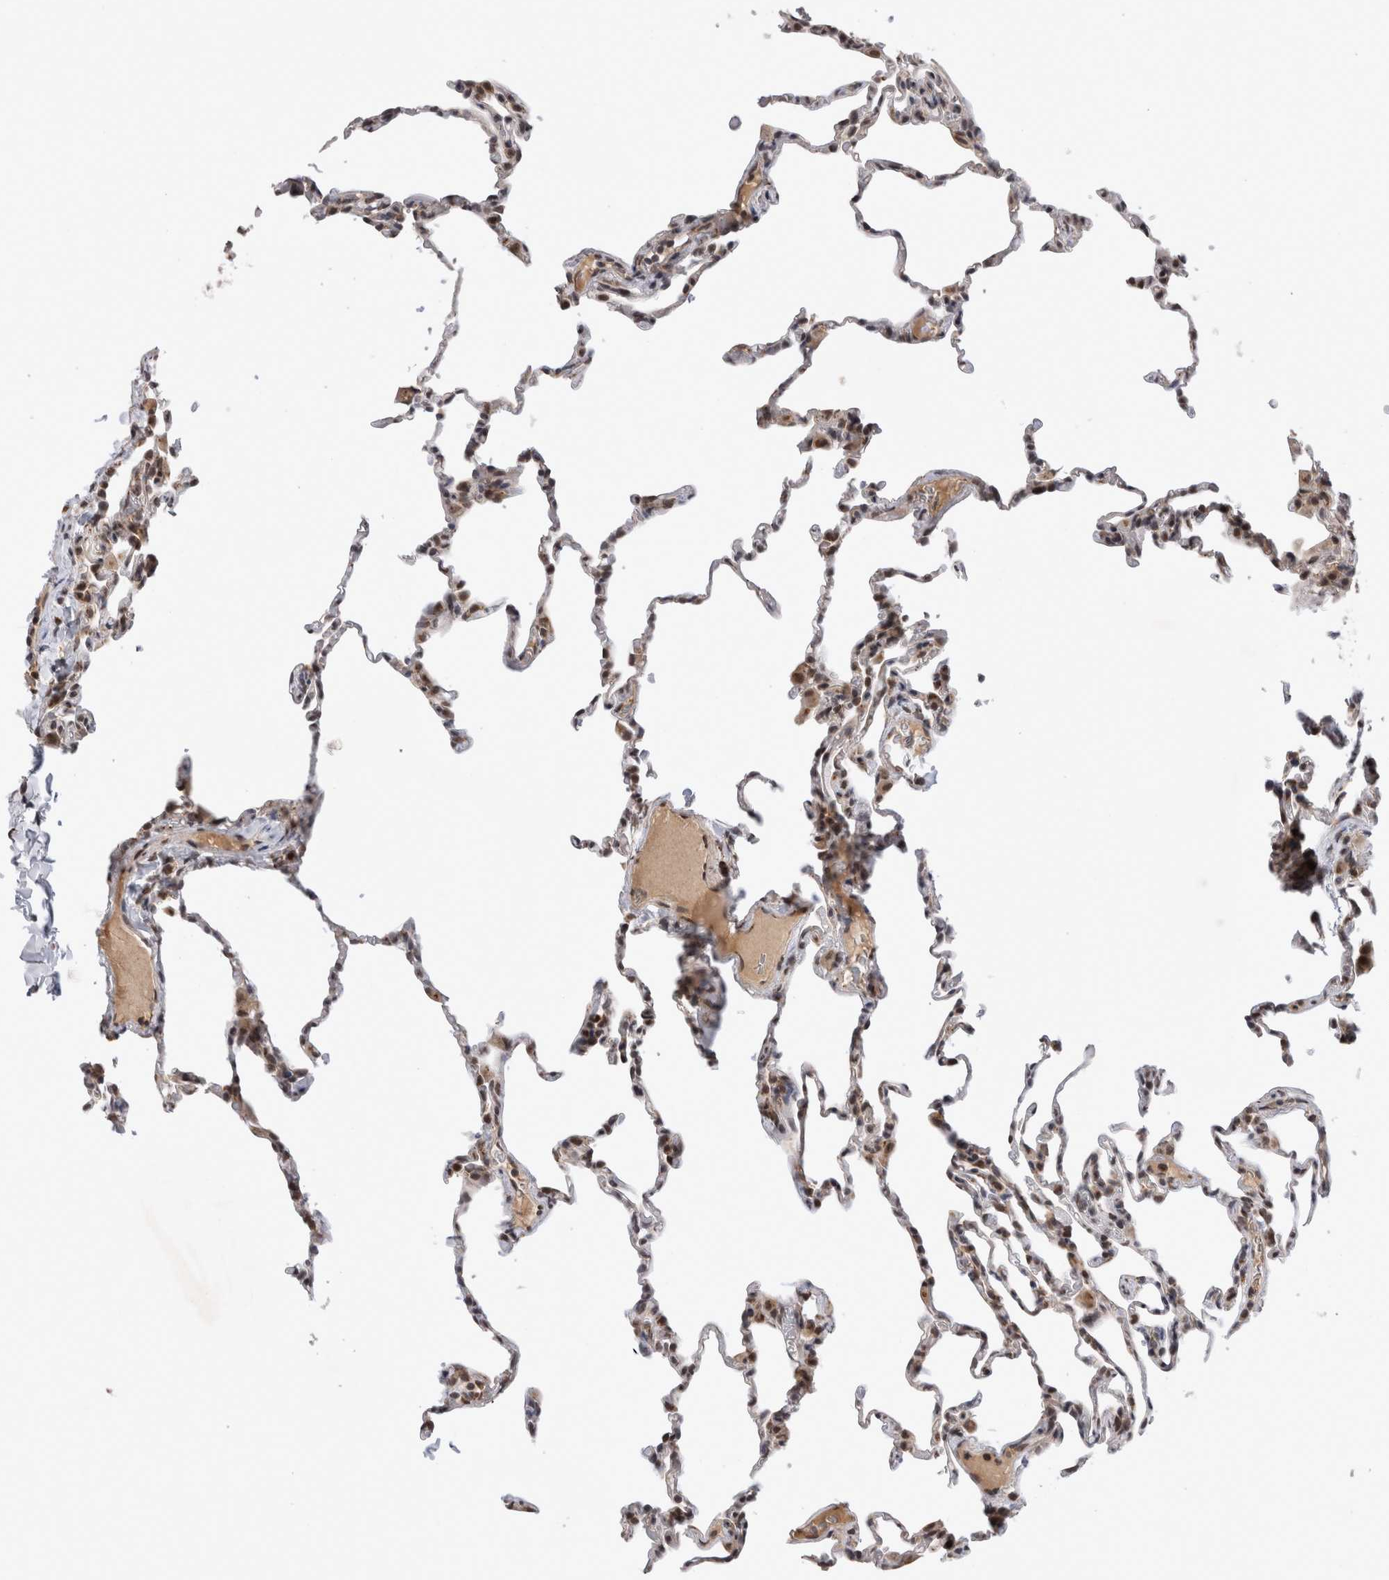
{"staining": {"intensity": "strong", "quantity": "<25%", "location": "nuclear"}, "tissue": "lung", "cell_type": "Alveolar cells", "image_type": "normal", "snomed": [{"axis": "morphology", "description": "Normal tissue, NOS"}, {"axis": "topography", "description": "Lung"}], "caption": "Lung stained with a brown dye demonstrates strong nuclear positive positivity in approximately <25% of alveolar cells.", "gene": "TMEM65", "patient": {"sex": "male", "age": 20}}